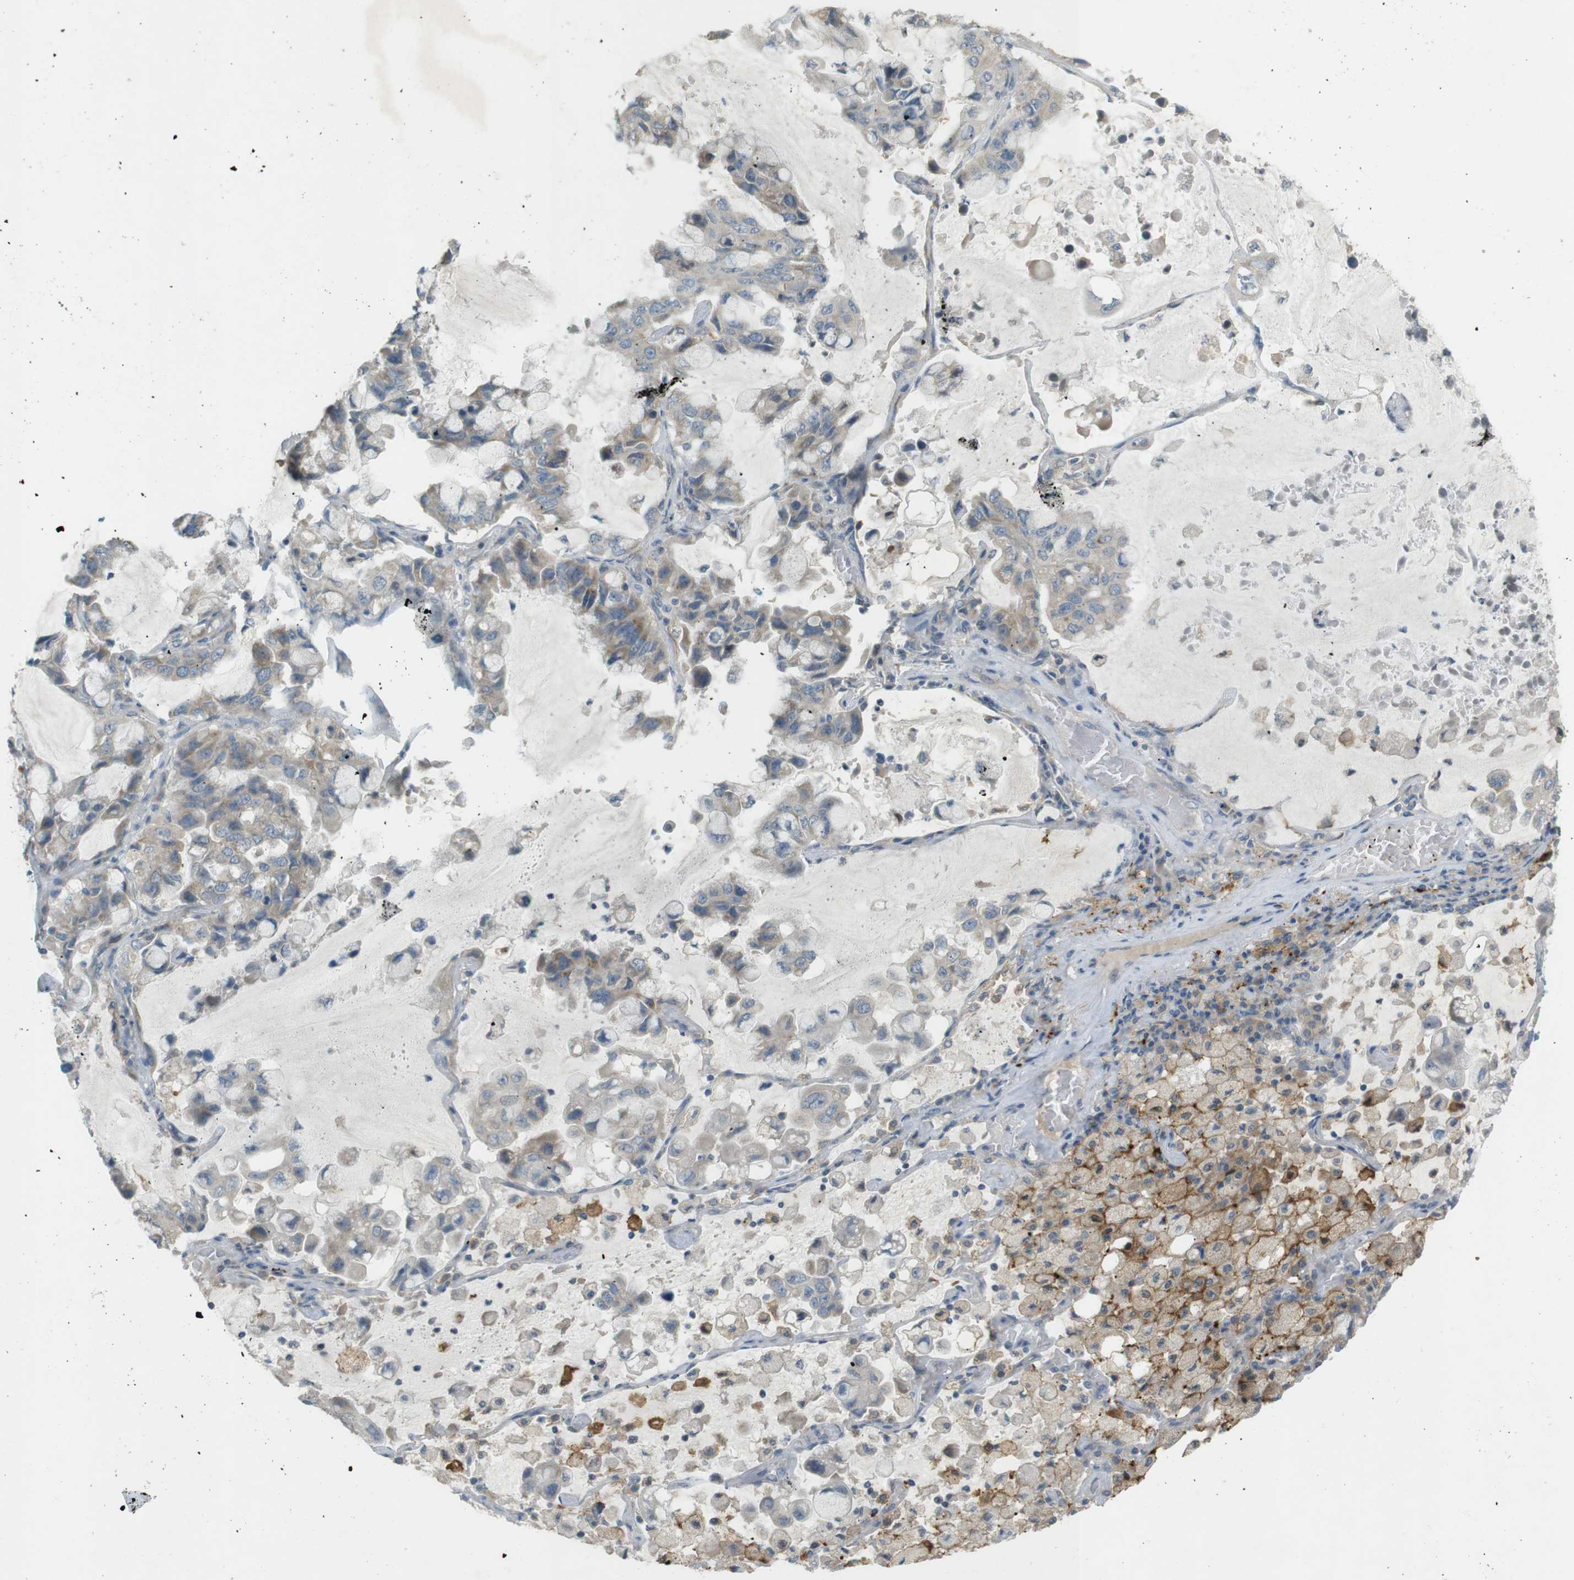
{"staining": {"intensity": "weak", "quantity": "<25%", "location": "cytoplasmic/membranous"}, "tissue": "lung cancer", "cell_type": "Tumor cells", "image_type": "cancer", "snomed": [{"axis": "morphology", "description": "Adenocarcinoma, NOS"}, {"axis": "topography", "description": "Lung"}], "caption": "The image displays no significant expression in tumor cells of lung cancer. The staining was performed using DAB to visualize the protein expression in brown, while the nuclei were stained in blue with hematoxylin (Magnification: 20x).", "gene": "TMEM41B", "patient": {"sex": "male", "age": 64}}